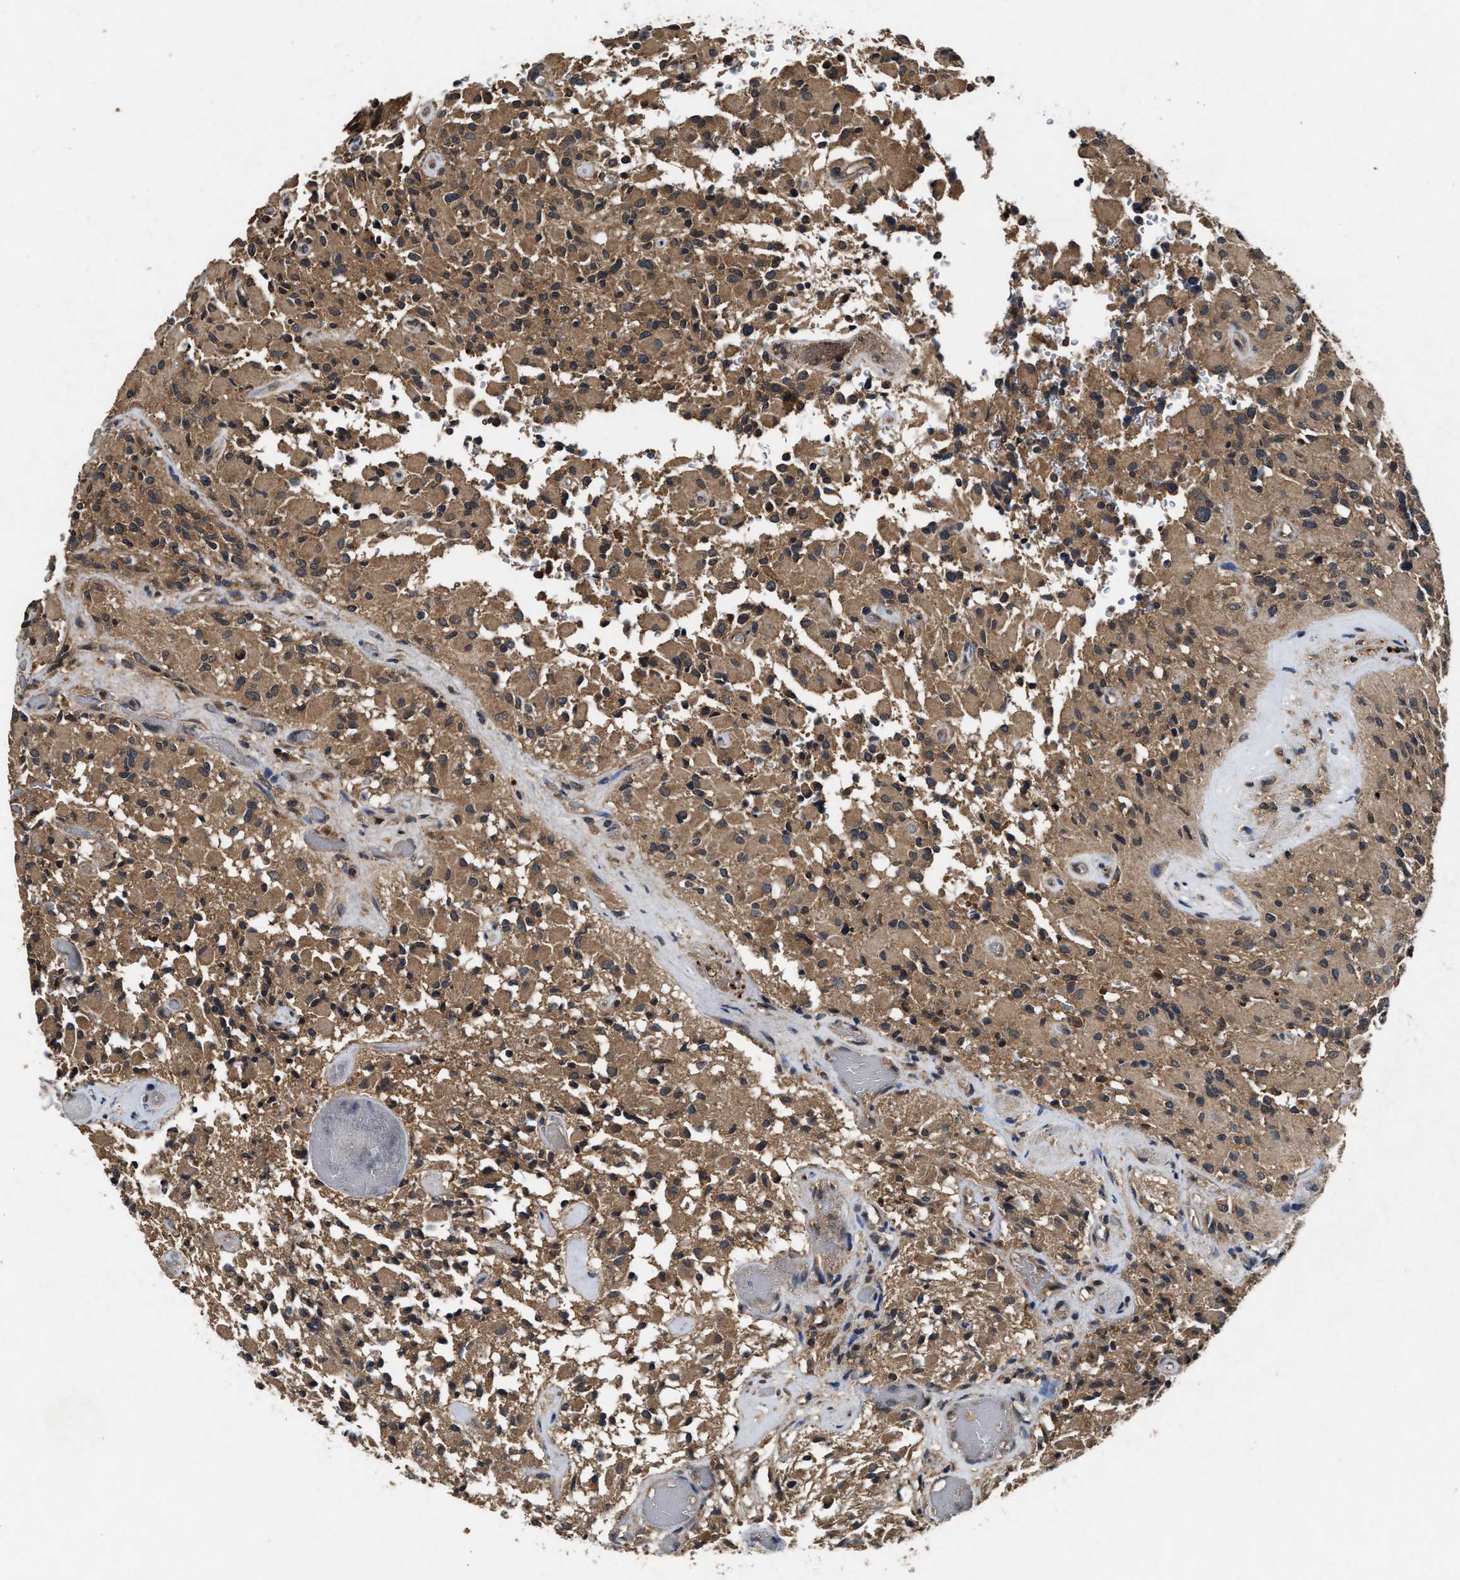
{"staining": {"intensity": "moderate", "quantity": ">75%", "location": "cytoplasmic/membranous"}, "tissue": "glioma", "cell_type": "Tumor cells", "image_type": "cancer", "snomed": [{"axis": "morphology", "description": "Glioma, malignant, High grade"}, {"axis": "topography", "description": "Brain"}], "caption": "The image shows immunohistochemical staining of high-grade glioma (malignant). There is moderate cytoplasmic/membranous staining is present in about >75% of tumor cells. (brown staining indicates protein expression, while blue staining denotes nuclei).", "gene": "PDAP1", "patient": {"sex": "male", "age": 71}}